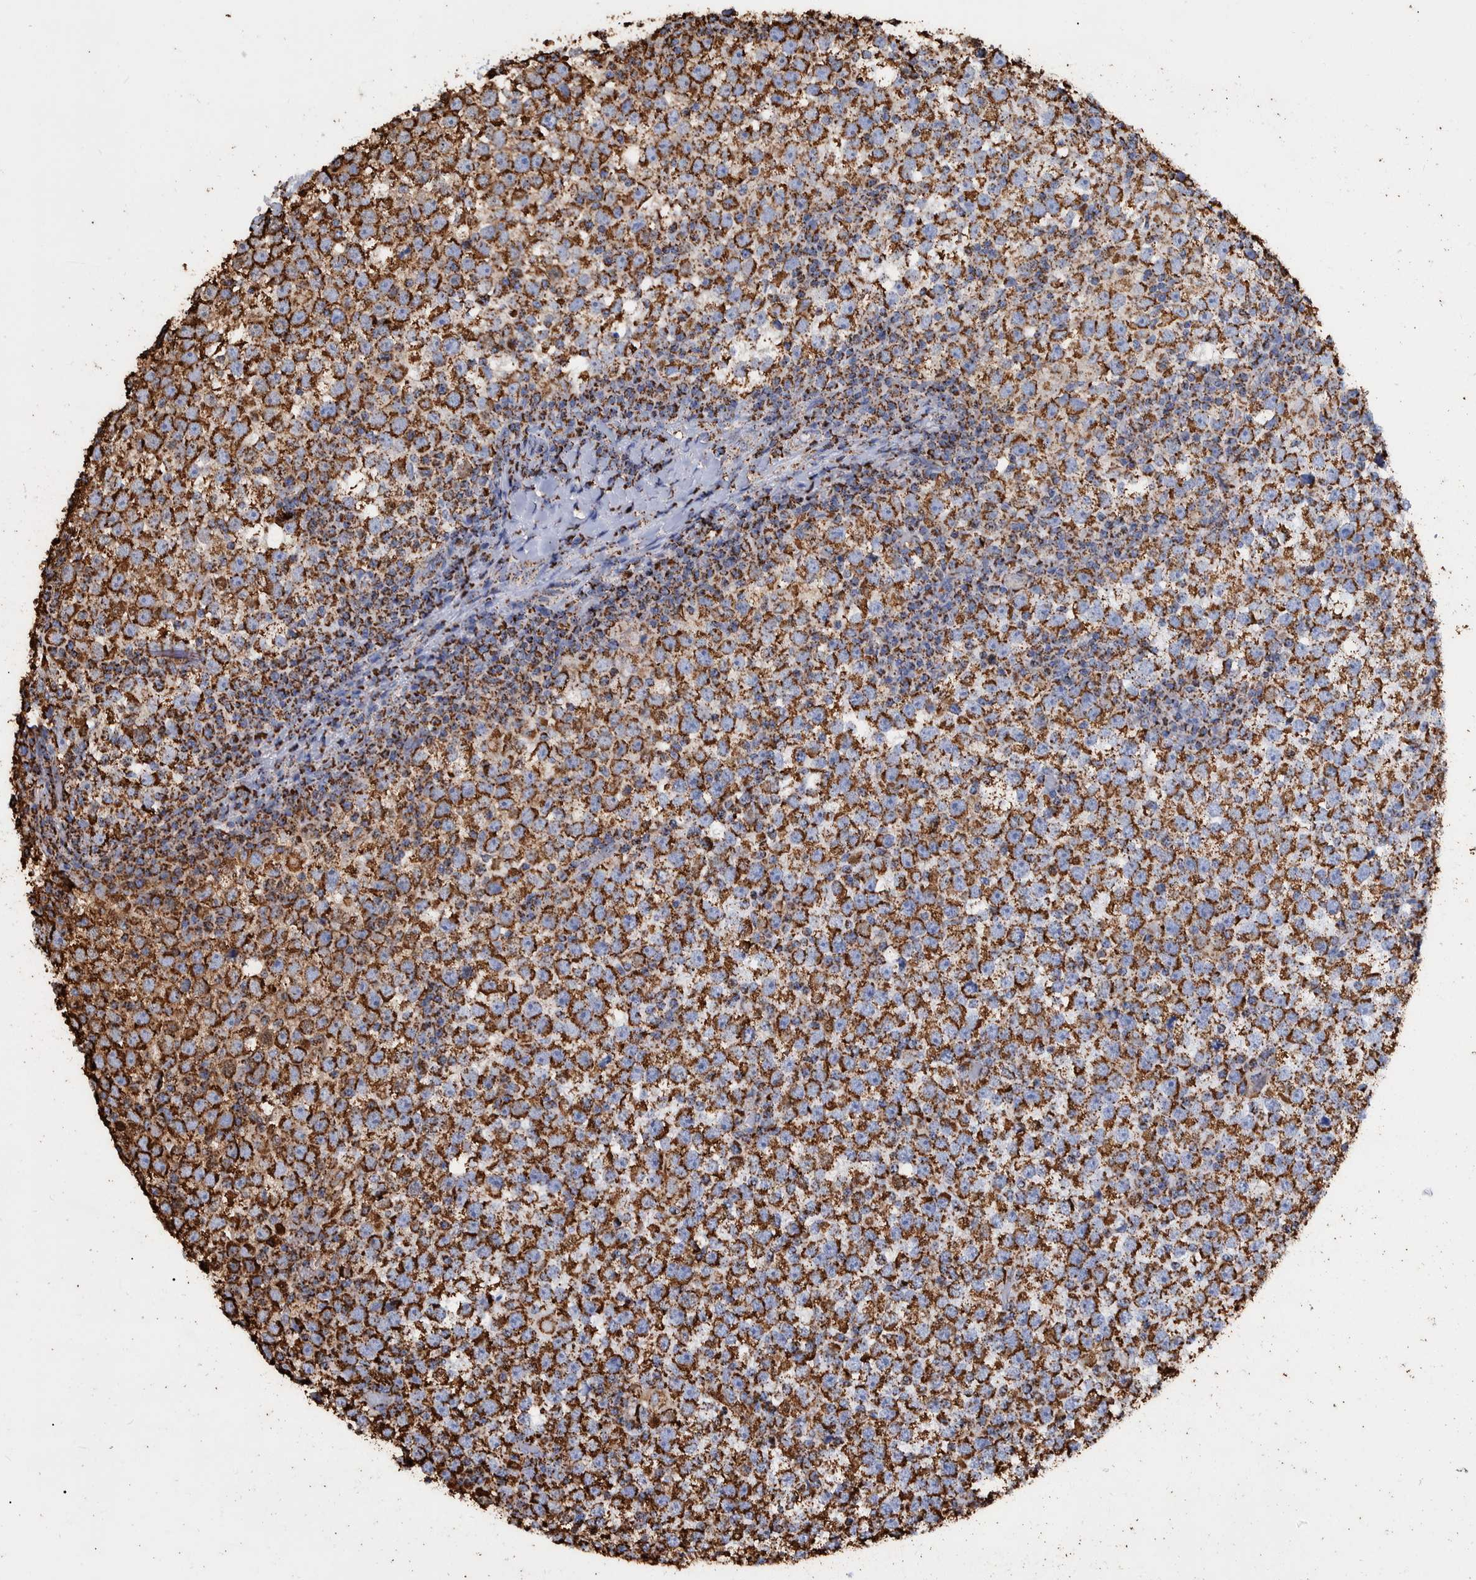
{"staining": {"intensity": "strong", "quantity": ">75%", "location": "cytoplasmic/membranous"}, "tissue": "testis cancer", "cell_type": "Tumor cells", "image_type": "cancer", "snomed": [{"axis": "morphology", "description": "Seminoma, NOS"}, {"axis": "topography", "description": "Testis"}], "caption": "Testis cancer (seminoma) stained for a protein (brown) reveals strong cytoplasmic/membranous positive expression in about >75% of tumor cells.", "gene": "VPS26C", "patient": {"sex": "male", "age": 65}}